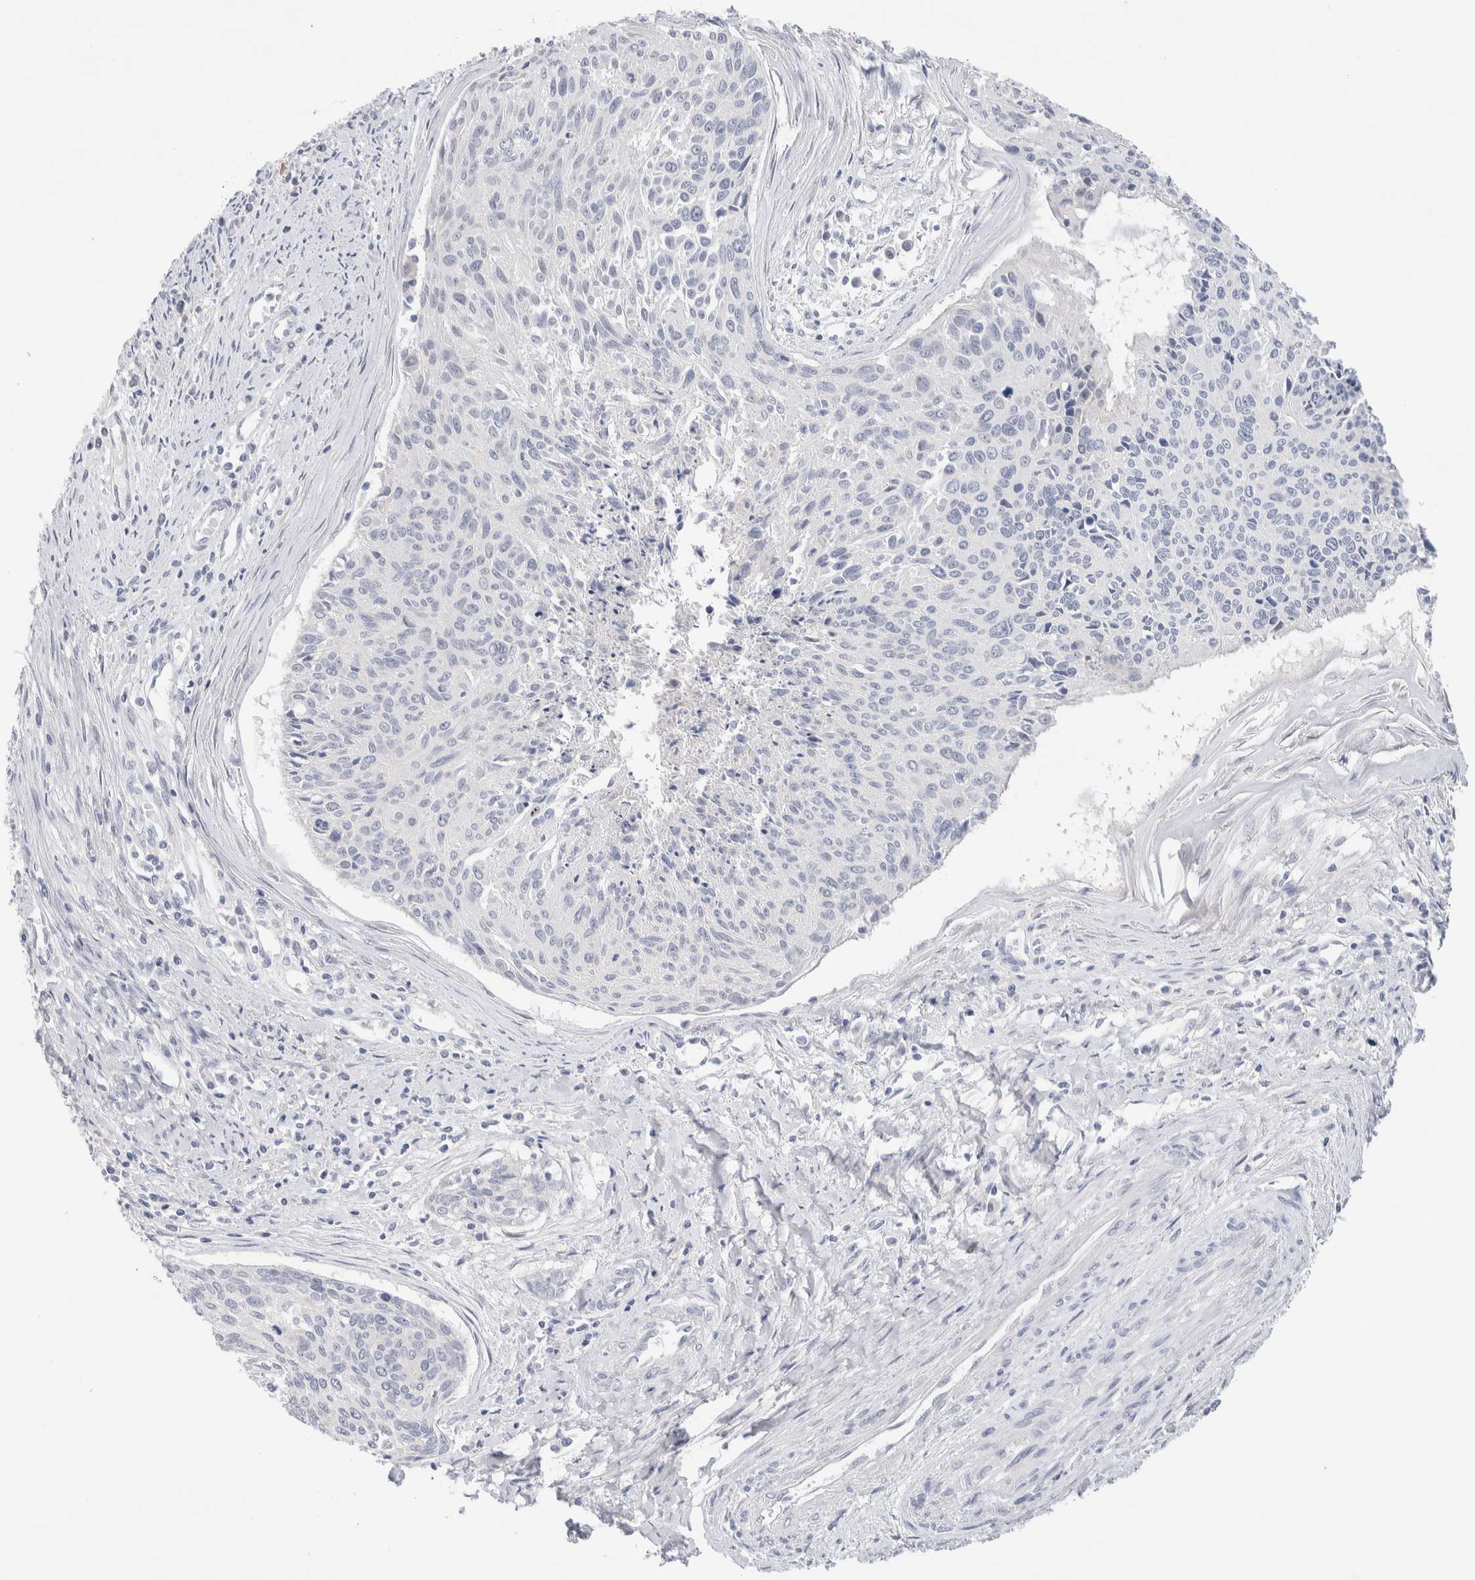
{"staining": {"intensity": "negative", "quantity": "none", "location": "none"}, "tissue": "cervical cancer", "cell_type": "Tumor cells", "image_type": "cancer", "snomed": [{"axis": "morphology", "description": "Squamous cell carcinoma, NOS"}, {"axis": "topography", "description": "Cervix"}], "caption": "Immunohistochemical staining of human cervical cancer (squamous cell carcinoma) exhibits no significant staining in tumor cells.", "gene": "DNAJB6", "patient": {"sex": "female", "age": 55}}